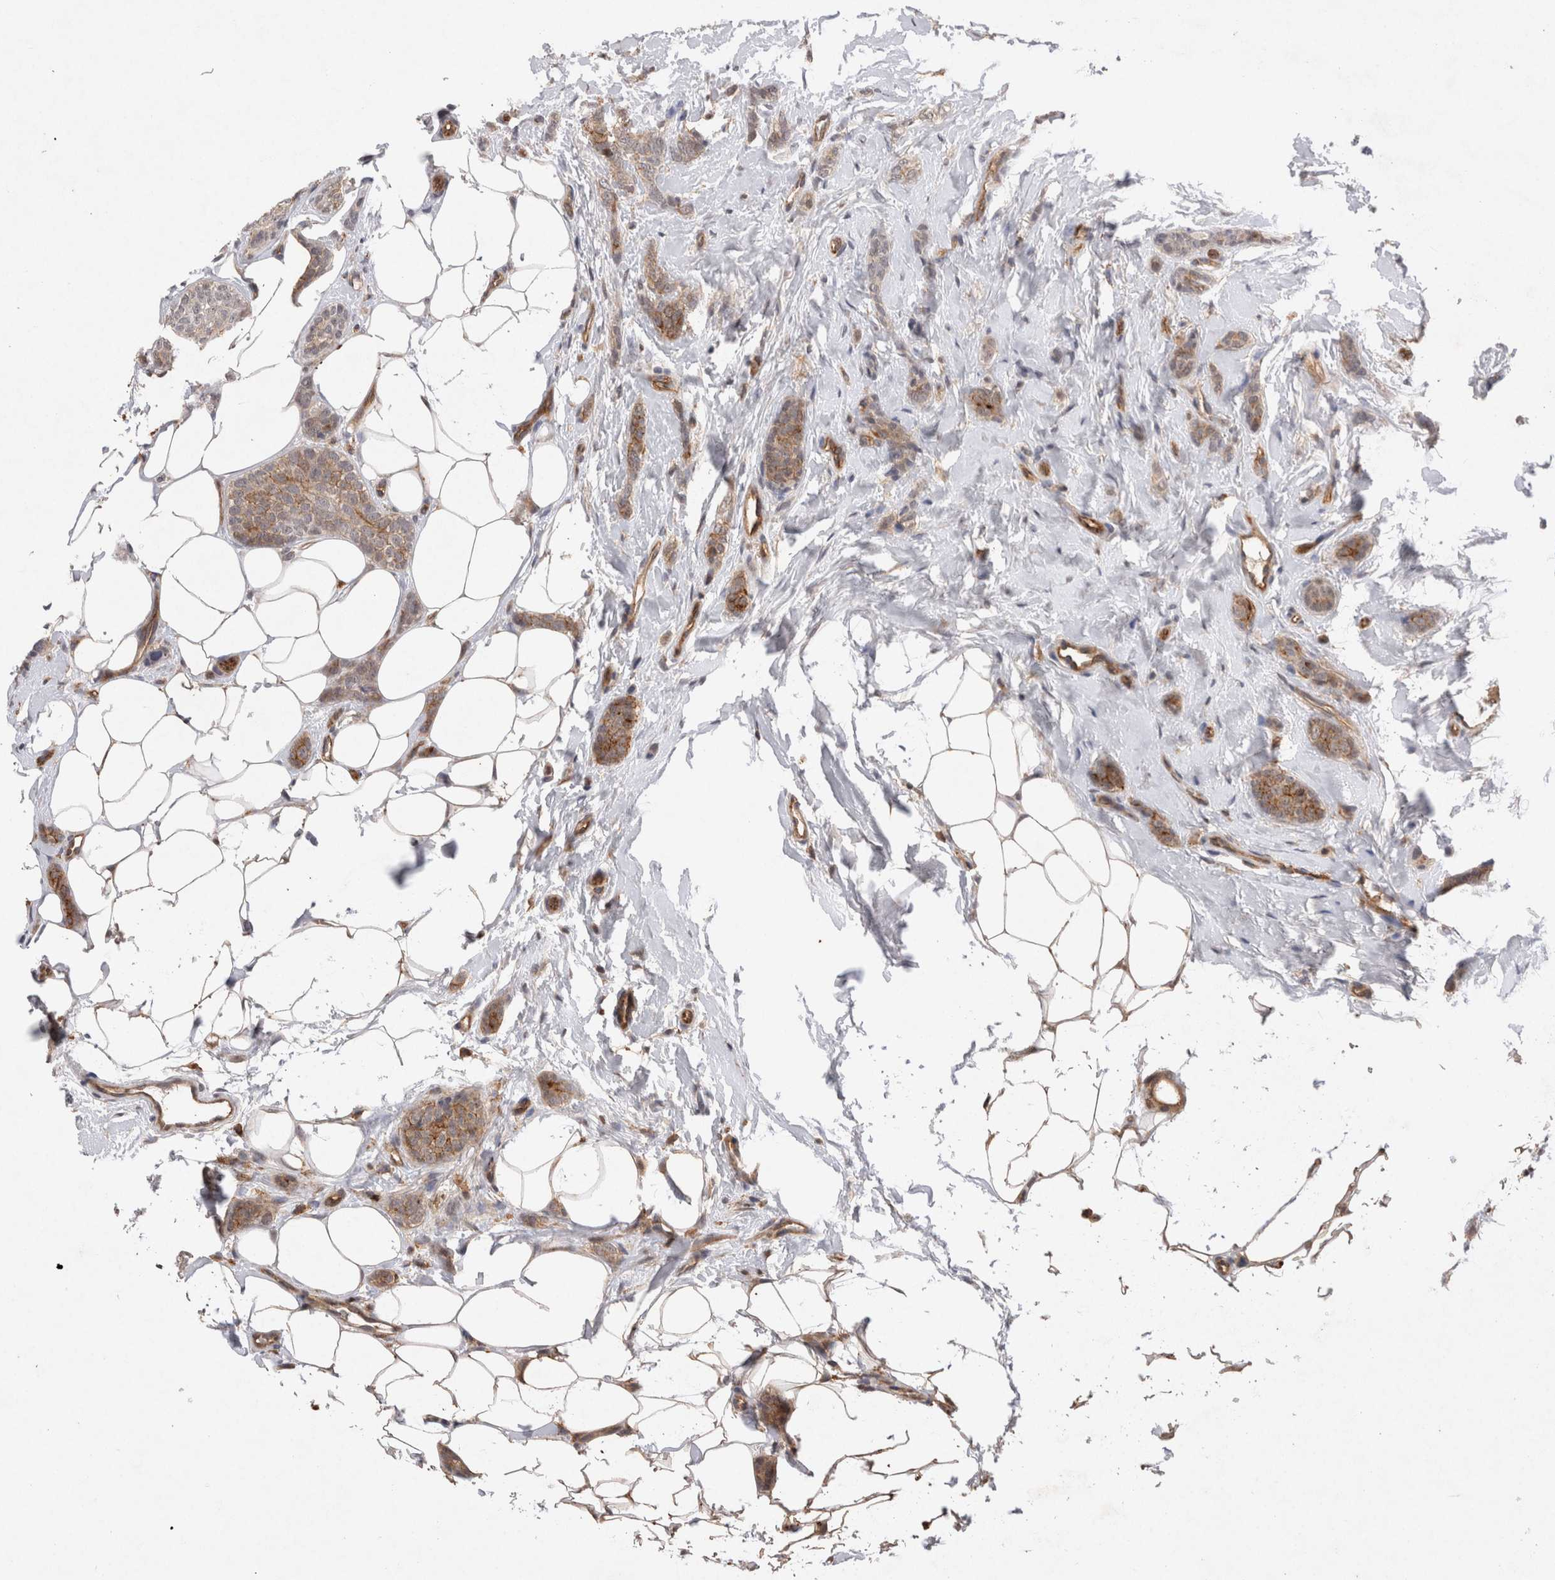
{"staining": {"intensity": "moderate", "quantity": ">75%", "location": "cytoplasmic/membranous"}, "tissue": "breast cancer", "cell_type": "Tumor cells", "image_type": "cancer", "snomed": [{"axis": "morphology", "description": "Lobular carcinoma"}, {"axis": "topography", "description": "Skin"}, {"axis": "topography", "description": "Breast"}], "caption": "Immunohistochemistry (IHC) of human breast cancer reveals medium levels of moderate cytoplasmic/membranous positivity in approximately >75% of tumor cells.", "gene": "RASSF3", "patient": {"sex": "female", "age": 46}}